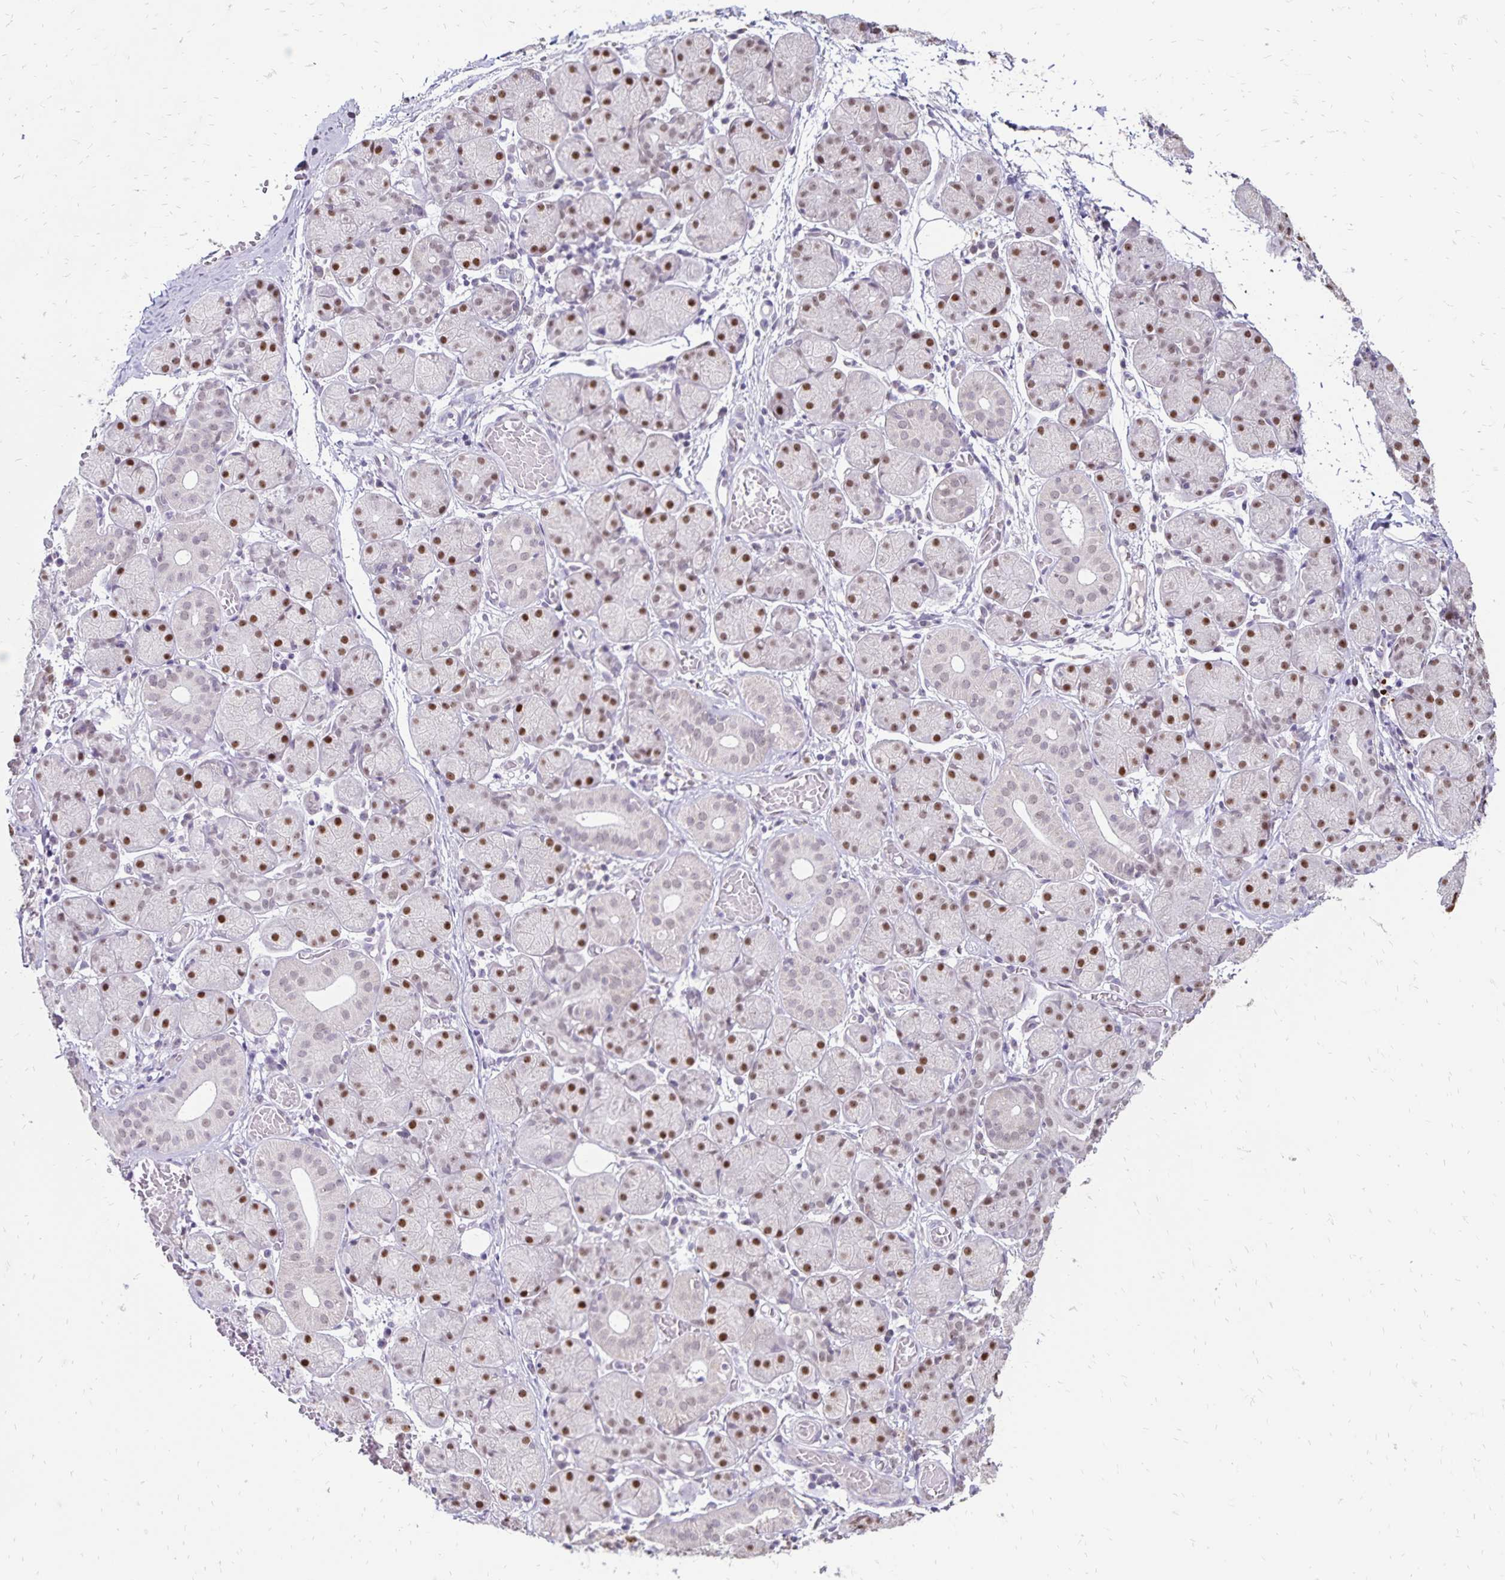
{"staining": {"intensity": "moderate", "quantity": "25%-75%", "location": "nuclear"}, "tissue": "salivary gland", "cell_type": "Glandular cells", "image_type": "normal", "snomed": [{"axis": "morphology", "description": "Normal tissue, NOS"}, {"axis": "topography", "description": "Salivary gland"}], "caption": "A photomicrograph showing moderate nuclear positivity in about 25%-75% of glandular cells in normal salivary gland, as visualized by brown immunohistochemical staining.", "gene": "POLB", "patient": {"sex": "female", "age": 24}}